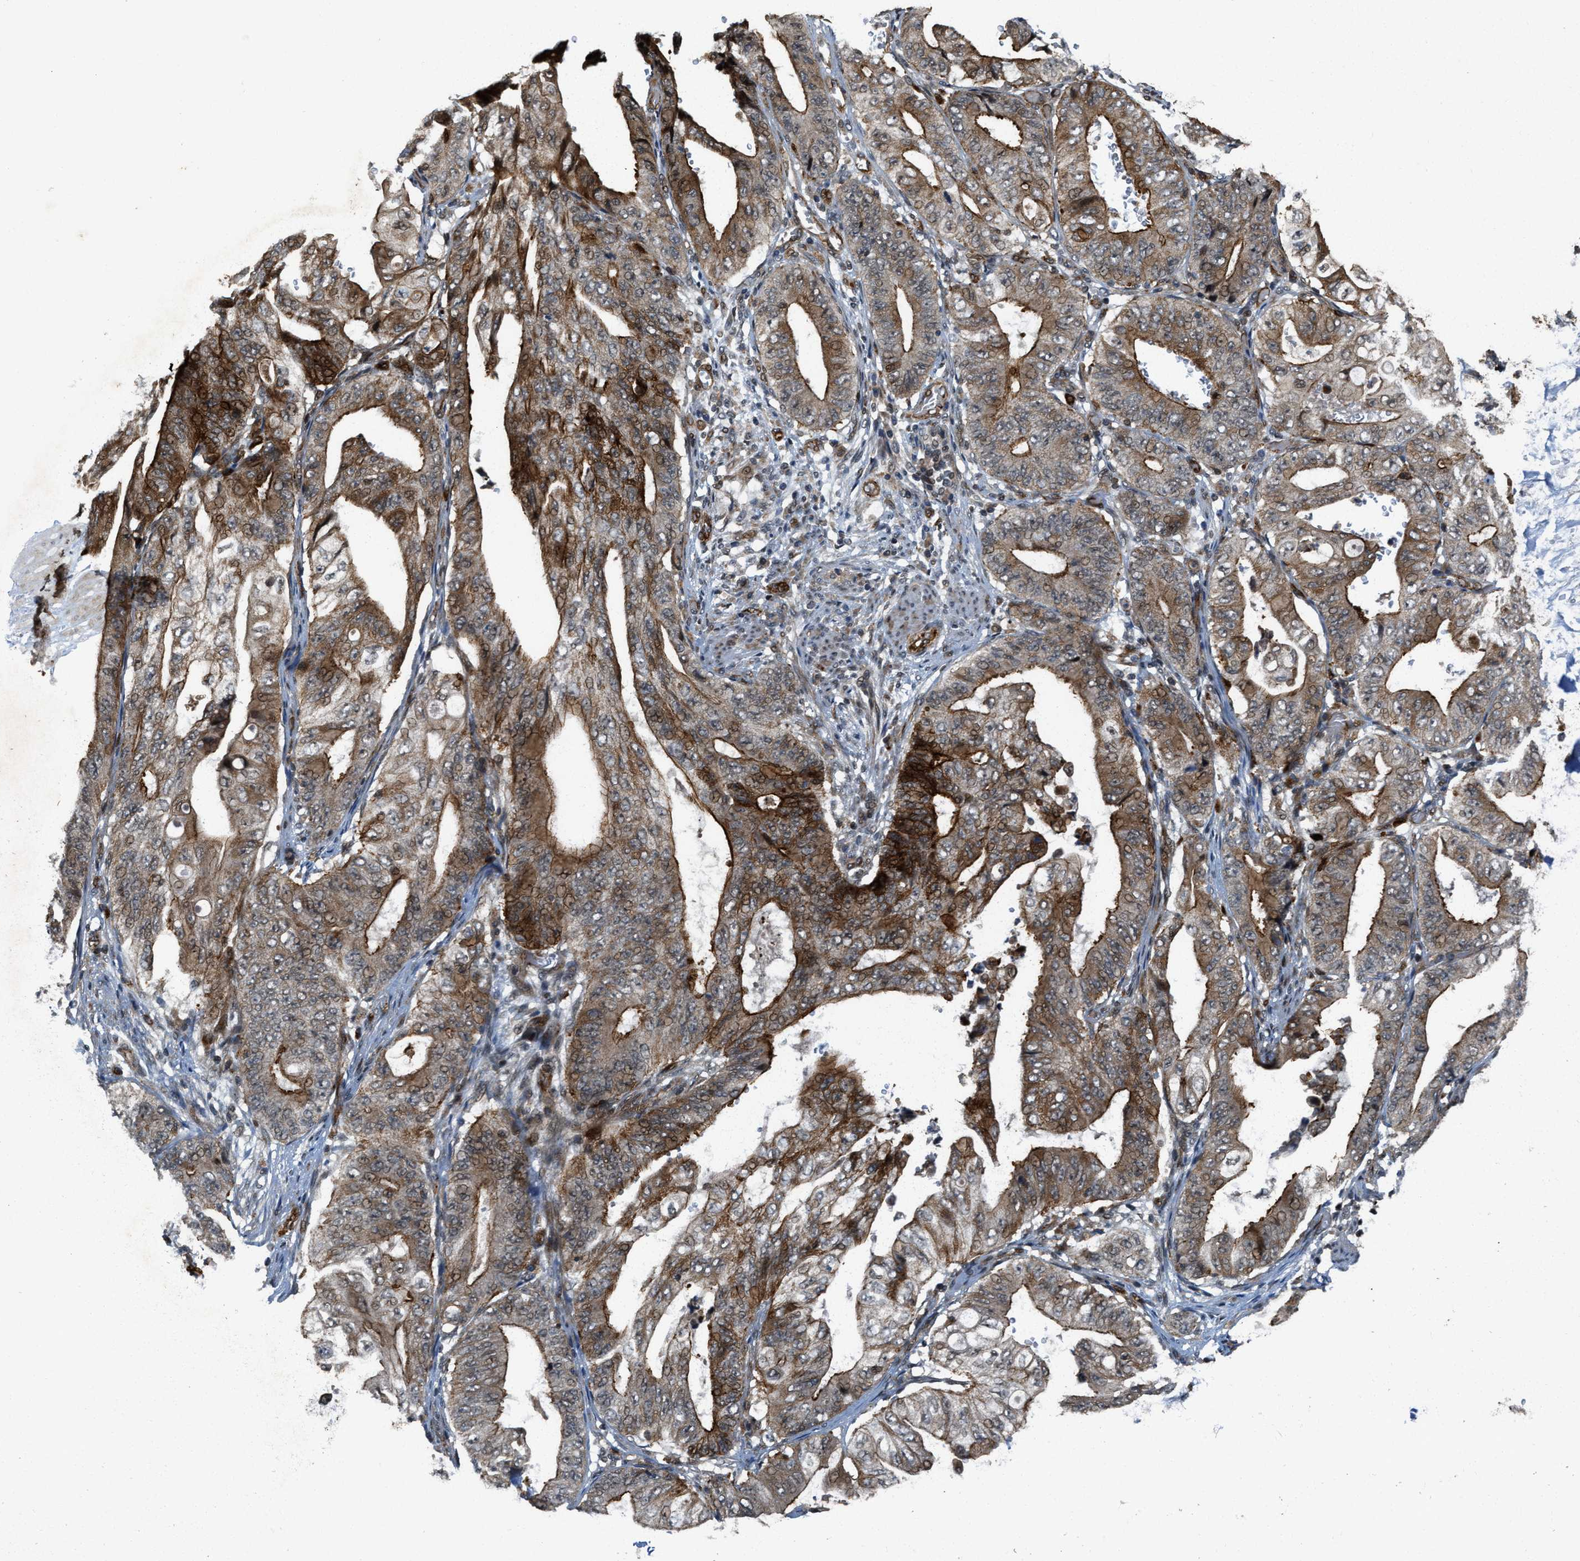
{"staining": {"intensity": "strong", "quantity": ">75%", "location": "cytoplasmic/membranous"}, "tissue": "stomach cancer", "cell_type": "Tumor cells", "image_type": "cancer", "snomed": [{"axis": "morphology", "description": "Adenocarcinoma, NOS"}, {"axis": "topography", "description": "Stomach"}], "caption": "Tumor cells reveal high levels of strong cytoplasmic/membranous staining in approximately >75% of cells in human adenocarcinoma (stomach). The staining is performed using DAB brown chromogen to label protein expression. The nuclei are counter-stained blue using hematoxylin.", "gene": "DPF2", "patient": {"sex": "female", "age": 73}}